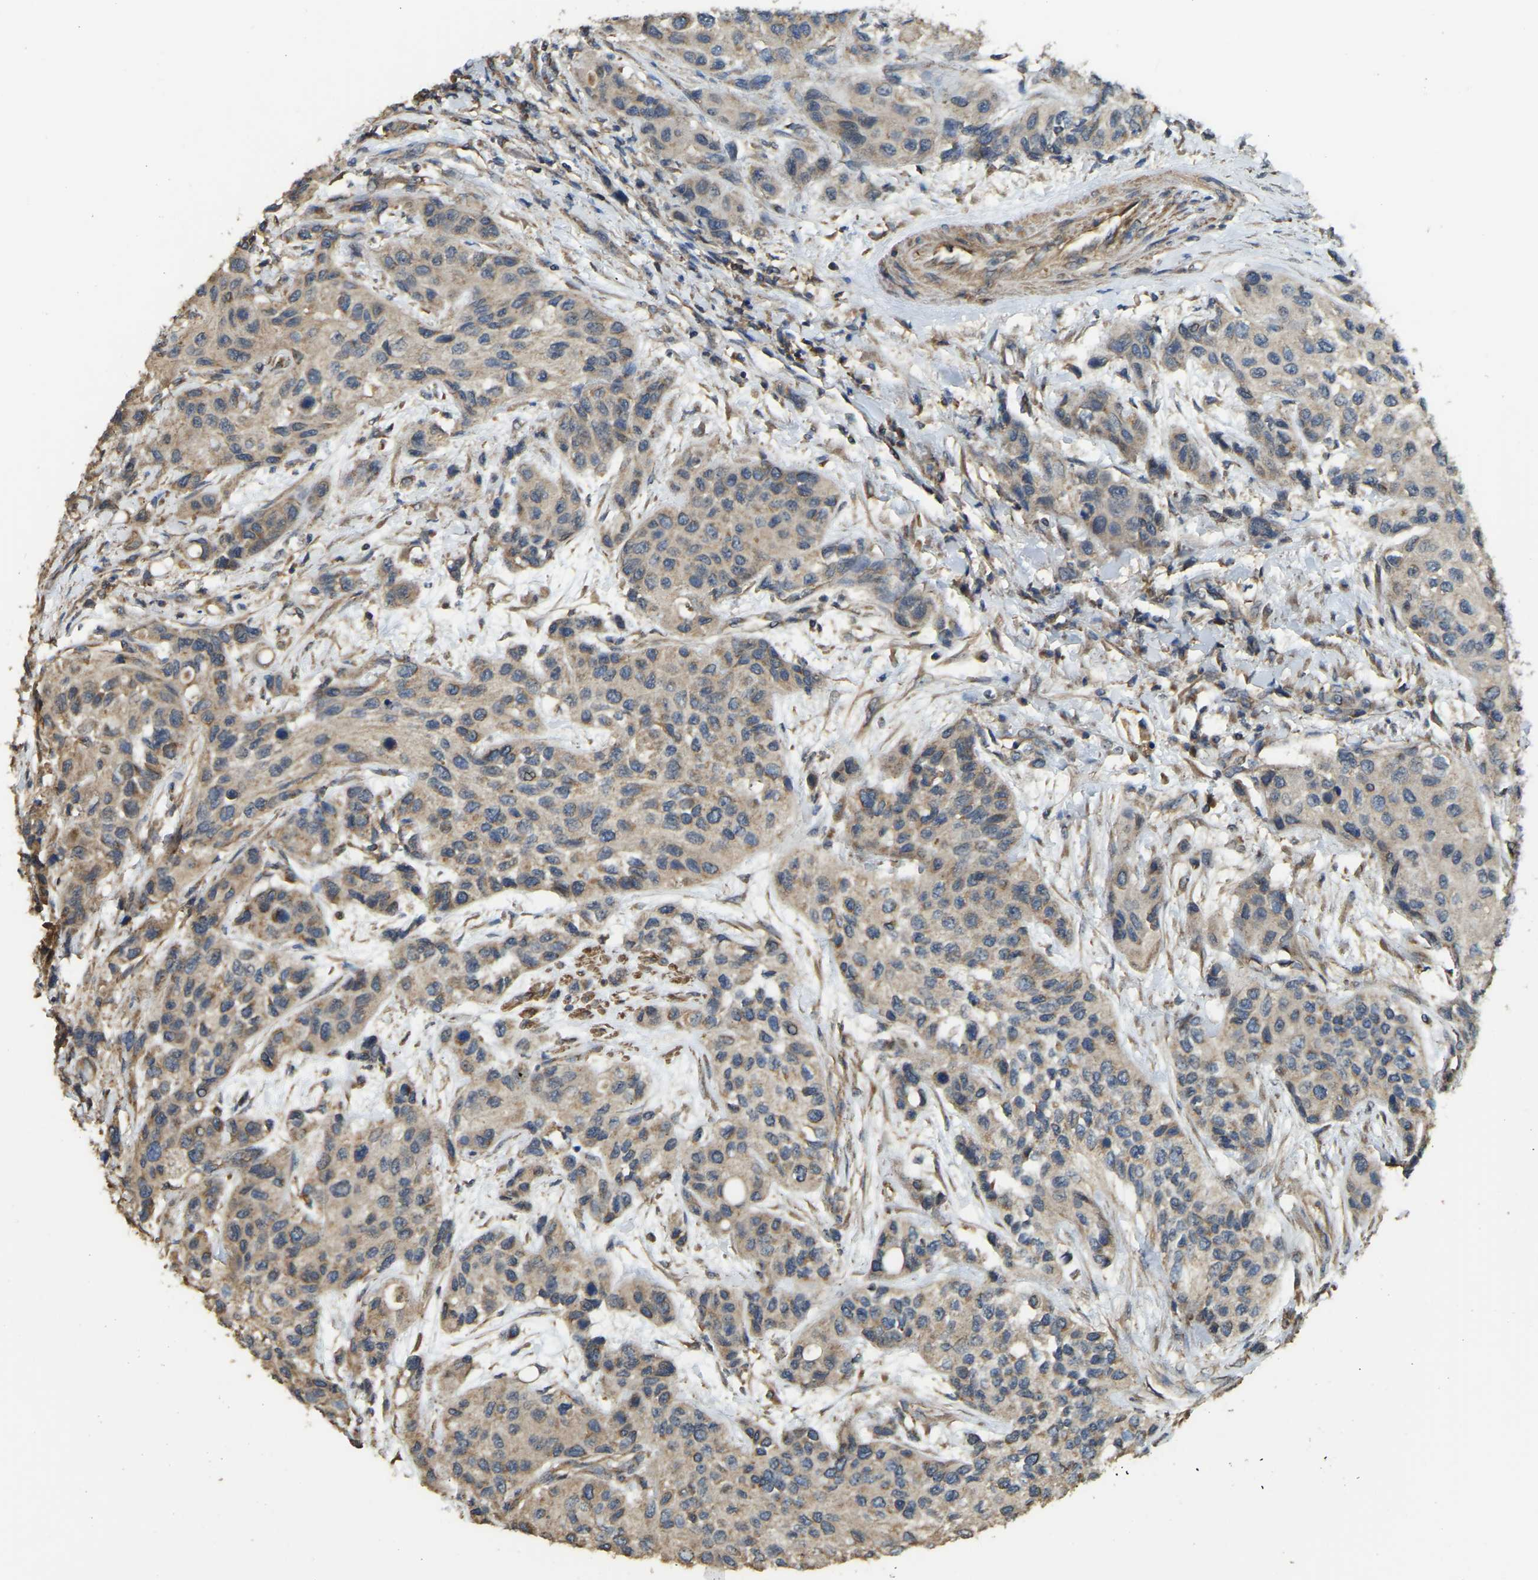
{"staining": {"intensity": "weak", "quantity": ">75%", "location": "cytoplasmic/membranous"}, "tissue": "urothelial cancer", "cell_type": "Tumor cells", "image_type": "cancer", "snomed": [{"axis": "morphology", "description": "Urothelial carcinoma, High grade"}, {"axis": "topography", "description": "Urinary bladder"}], "caption": "Tumor cells reveal low levels of weak cytoplasmic/membranous positivity in approximately >75% of cells in human urothelial cancer.", "gene": "GNG2", "patient": {"sex": "female", "age": 56}}